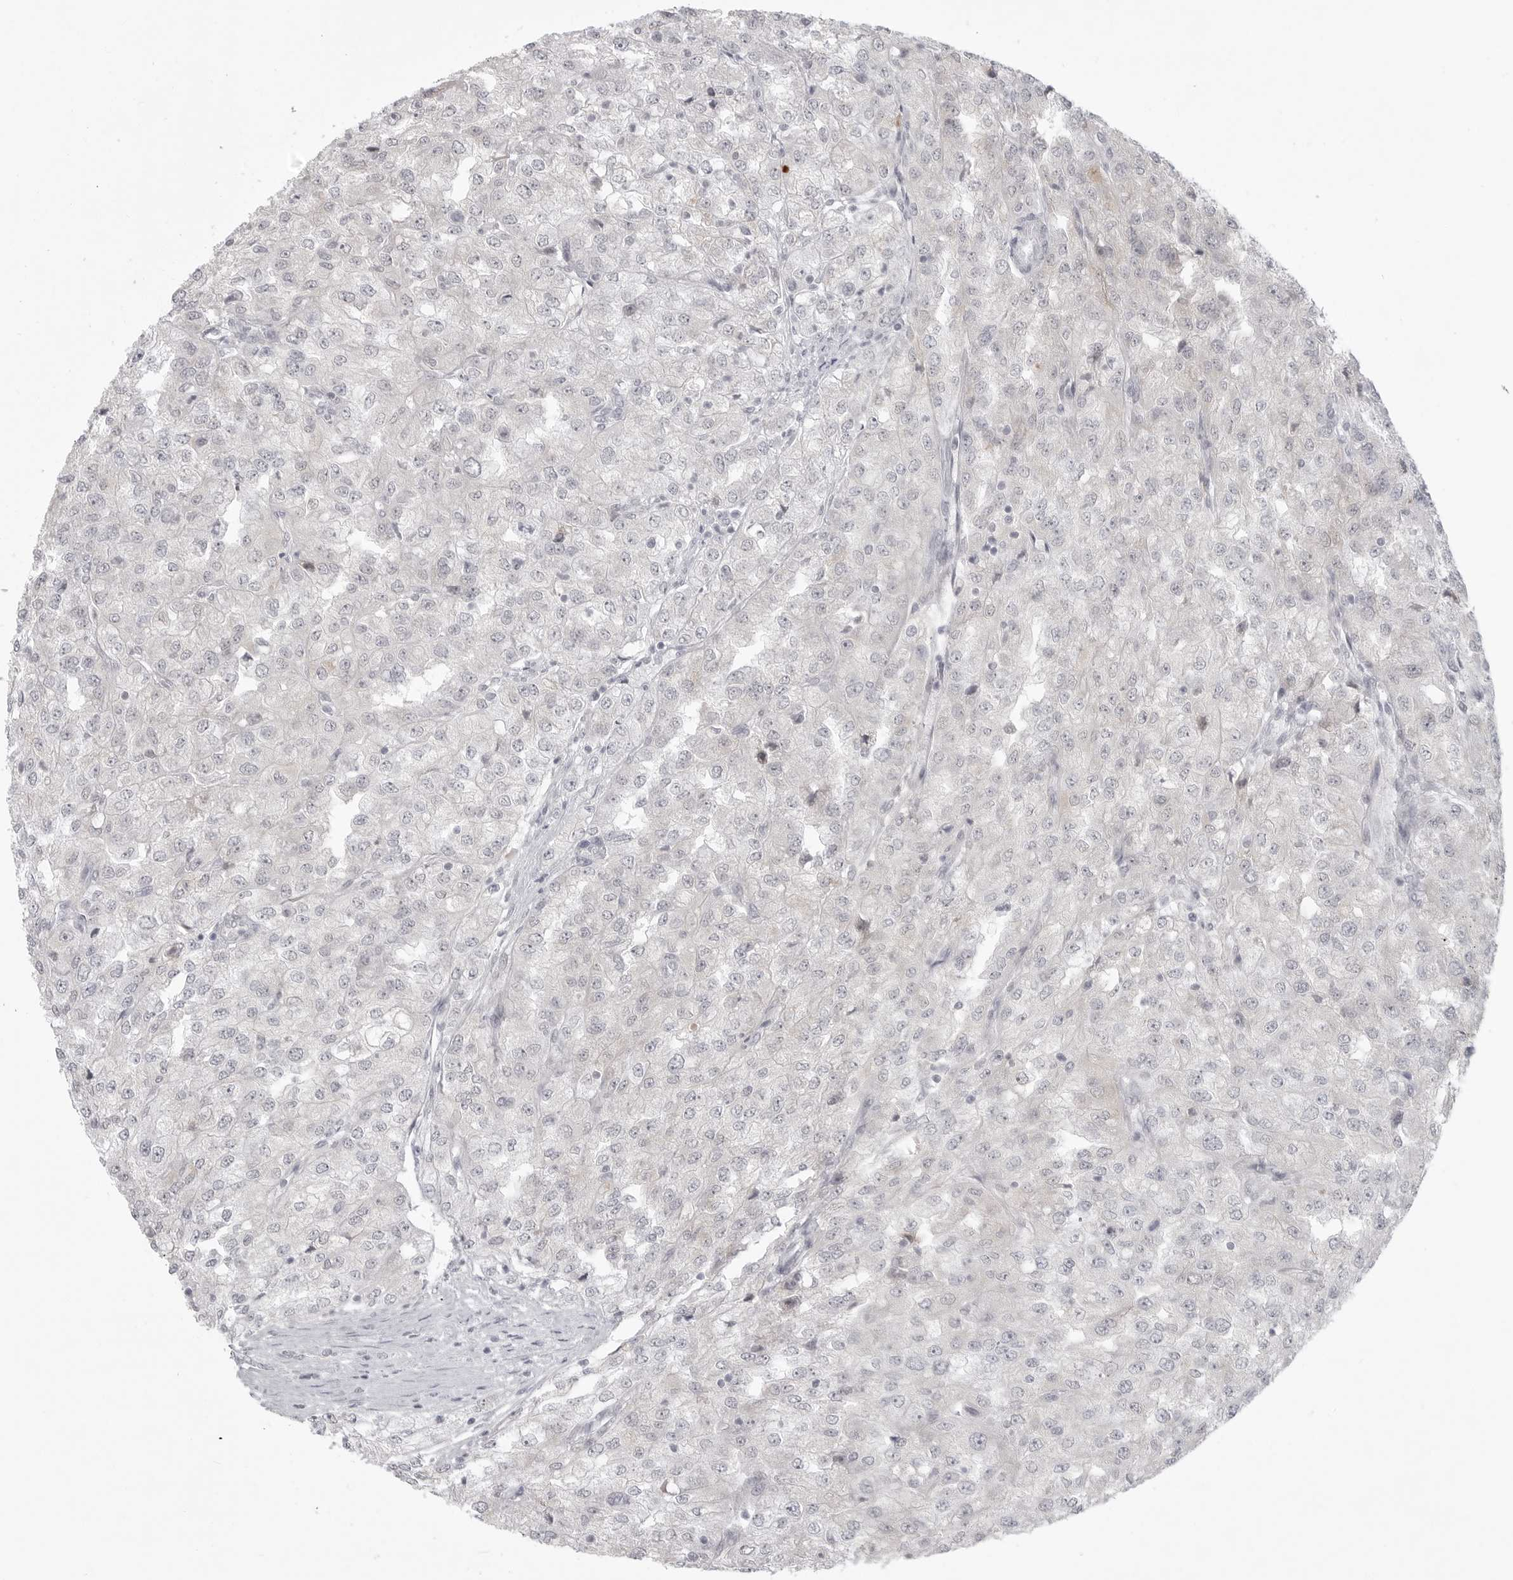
{"staining": {"intensity": "negative", "quantity": "none", "location": "none"}, "tissue": "renal cancer", "cell_type": "Tumor cells", "image_type": "cancer", "snomed": [{"axis": "morphology", "description": "Adenocarcinoma, NOS"}, {"axis": "topography", "description": "Kidney"}], "caption": "This is a histopathology image of IHC staining of renal adenocarcinoma, which shows no positivity in tumor cells. (Stains: DAB immunohistochemistry (IHC) with hematoxylin counter stain, Microscopy: brightfield microscopy at high magnification).", "gene": "TCTN3", "patient": {"sex": "female", "age": 54}}